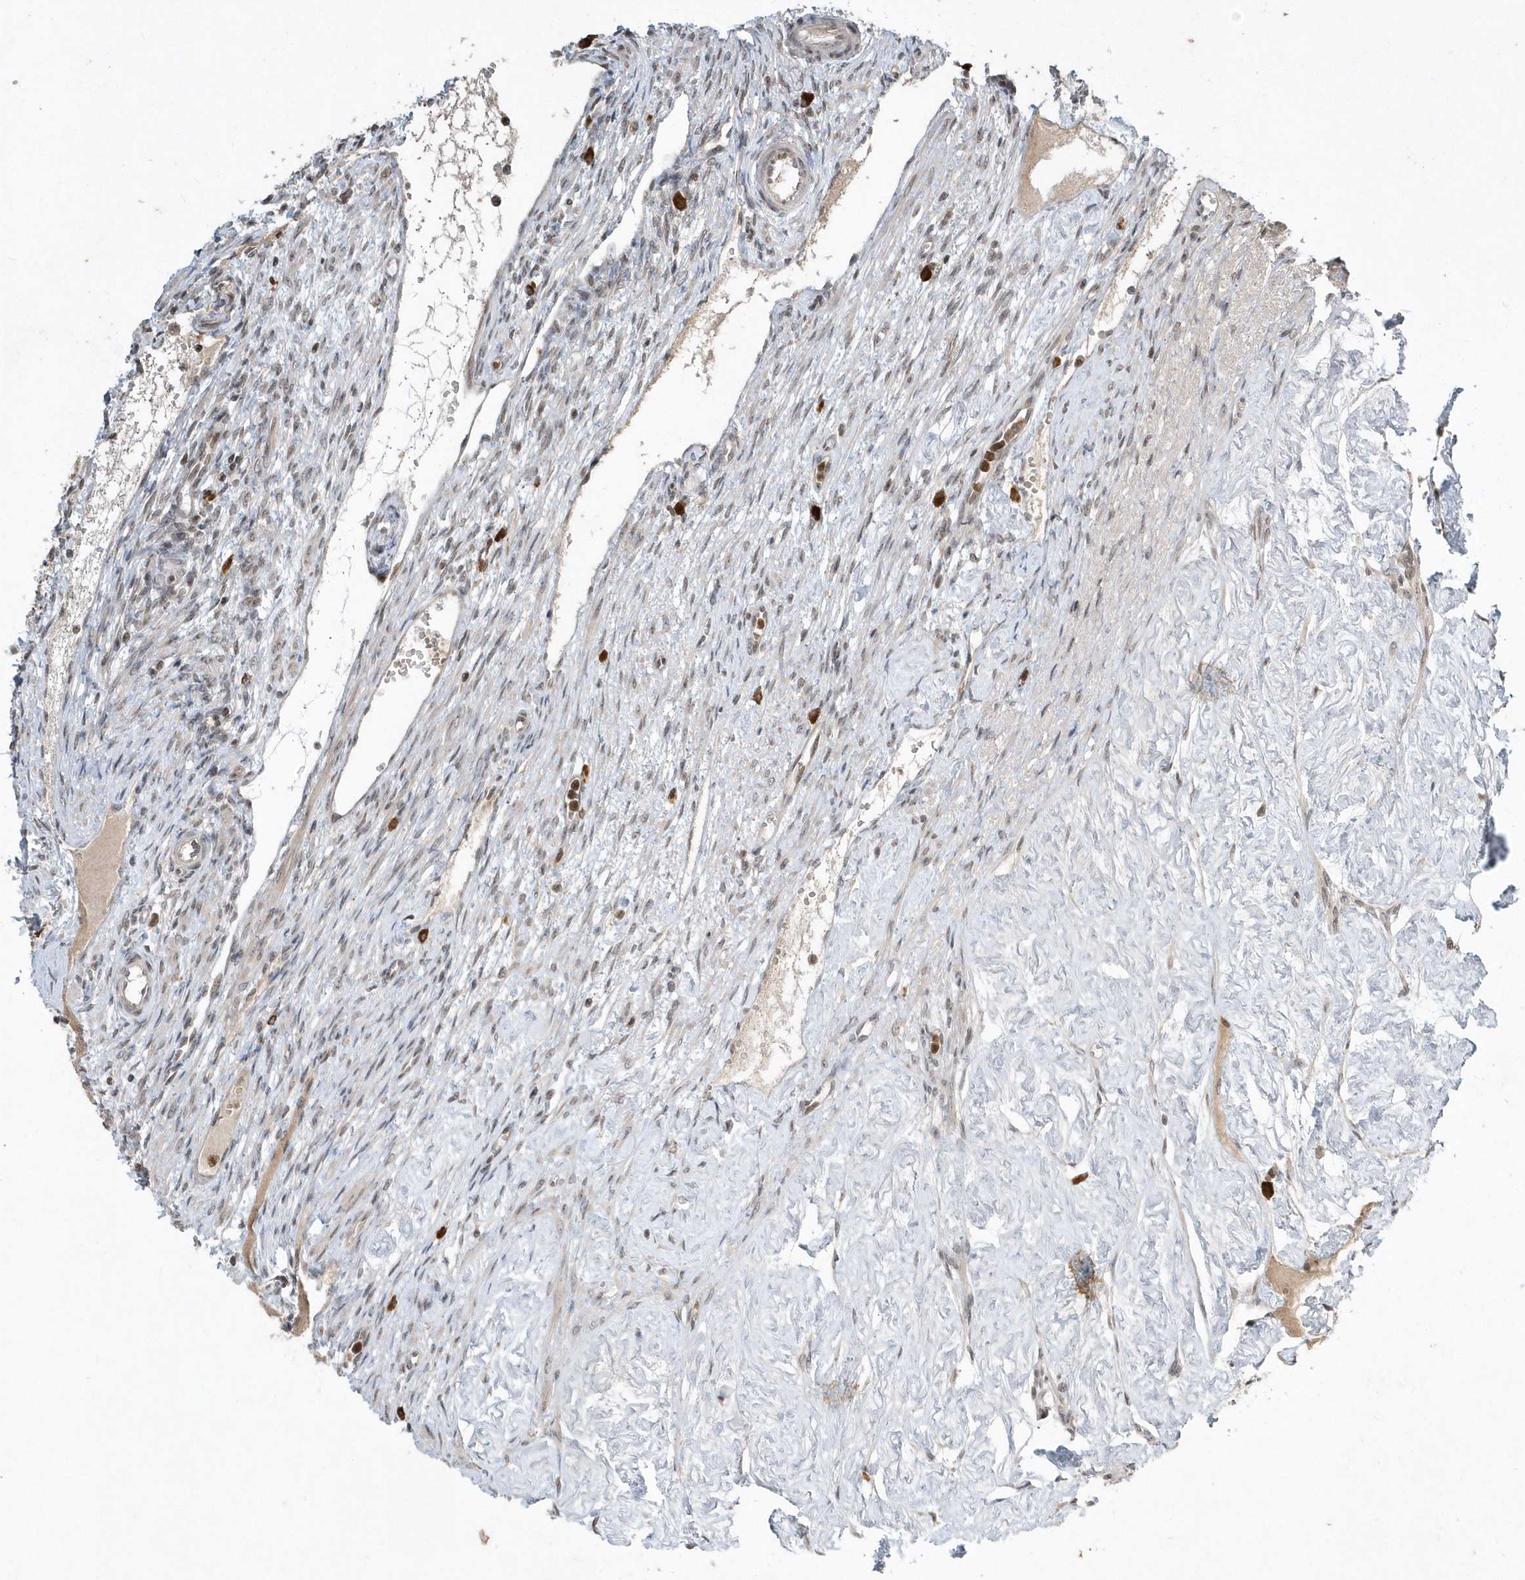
{"staining": {"intensity": "negative", "quantity": "none", "location": "none"}, "tissue": "ovary", "cell_type": "Ovarian stroma cells", "image_type": "normal", "snomed": [{"axis": "morphology", "description": "Normal tissue, NOS"}, {"axis": "morphology", "description": "Cyst, NOS"}, {"axis": "topography", "description": "Ovary"}], "caption": "Immunohistochemistry (IHC) micrograph of normal ovary stained for a protein (brown), which exhibits no positivity in ovarian stroma cells. (Brightfield microscopy of DAB (3,3'-diaminobenzidine) immunohistochemistry at high magnification).", "gene": "EIF2B1", "patient": {"sex": "female", "age": 33}}